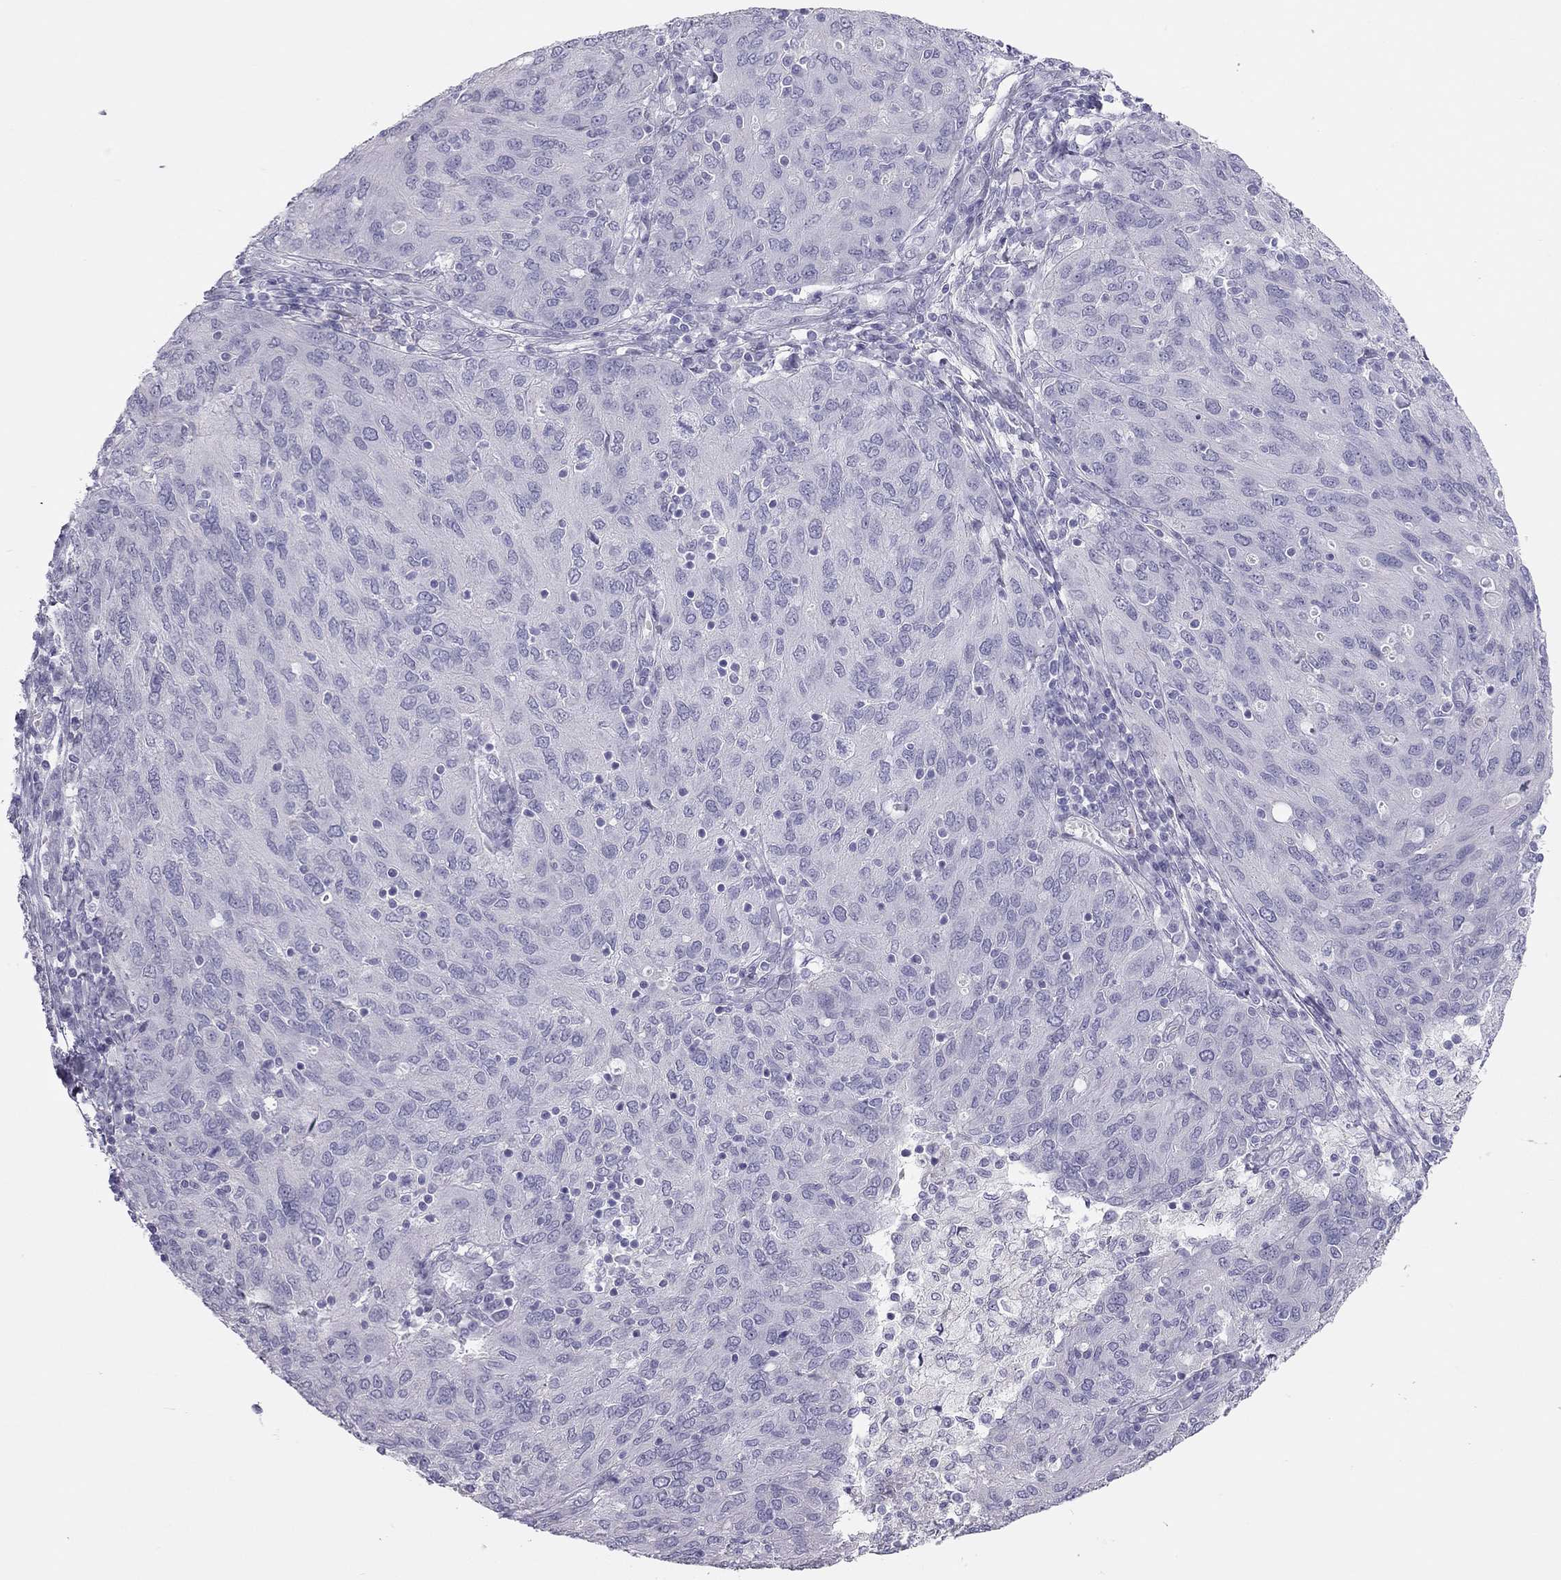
{"staining": {"intensity": "negative", "quantity": "none", "location": "none"}, "tissue": "ovarian cancer", "cell_type": "Tumor cells", "image_type": "cancer", "snomed": [{"axis": "morphology", "description": "Carcinoma, endometroid"}, {"axis": "topography", "description": "Ovary"}], "caption": "Human ovarian cancer (endometroid carcinoma) stained for a protein using IHC displays no positivity in tumor cells.", "gene": "SPATA12", "patient": {"sex": "female", "age": 50}}